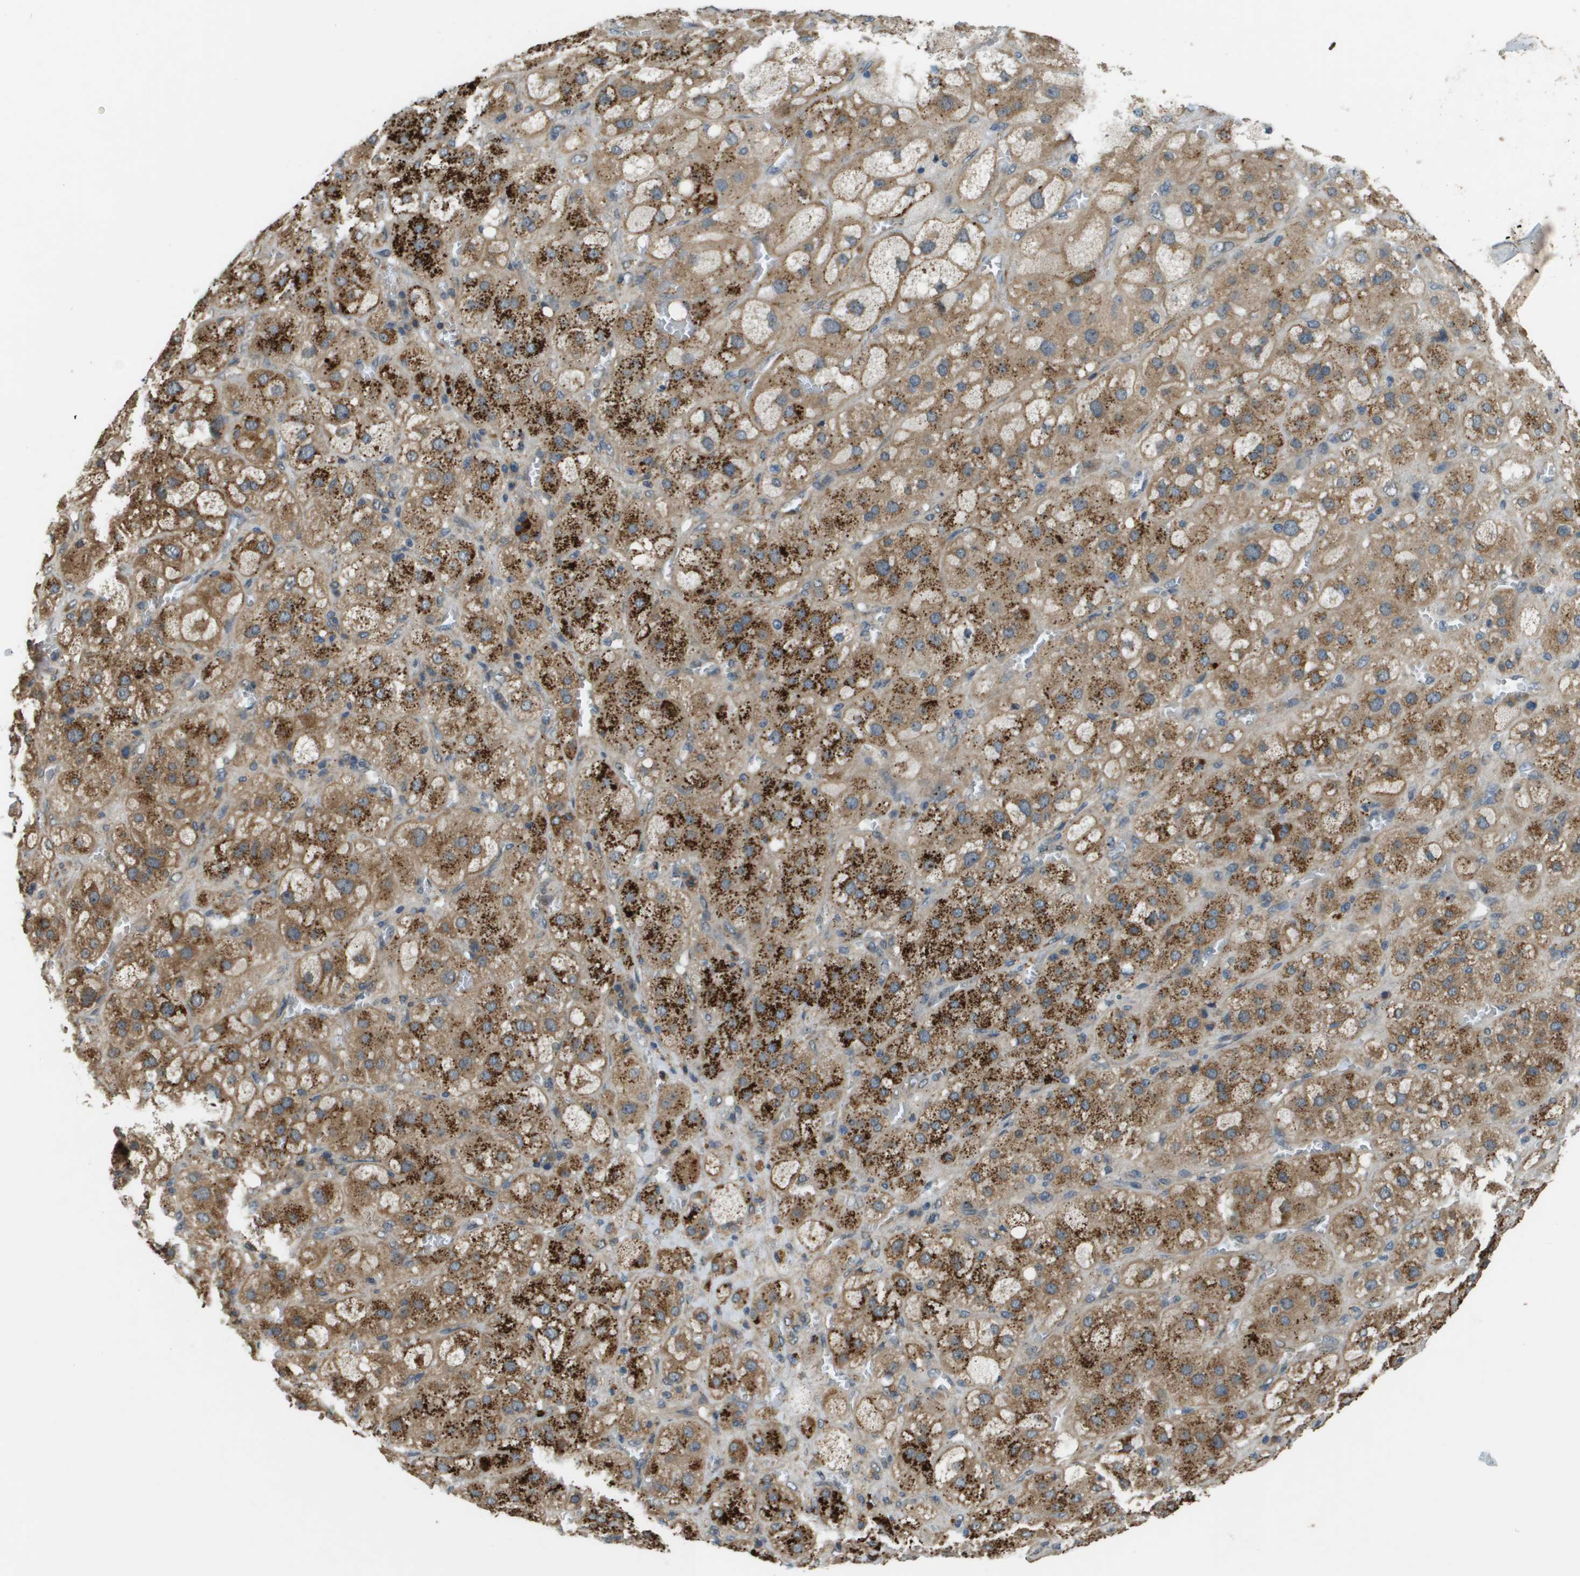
{"staining": {"intensity": "strong", "quantity": ">75%", "location": "cytoplasmic/membranous"}, "tissue": "adrenal gland", "cell_type": "Glandular cells", "image_type": "normal", "snomed": [{"axis": "morphology", "description": "Normal tissue, NOS"}, {"axis": "topography", "description": "Adrenal gland"}], "caption": "Immunohistochemistry photomicrograph of unremarkable human adrenal gland stained for a protein (brown), which displays high levels of strong cytoplasmic/membranous staining in approximately >75% of glandular cells.", "gene": "CDKN2C", "patient": {"sex": "female", "age": 47}}